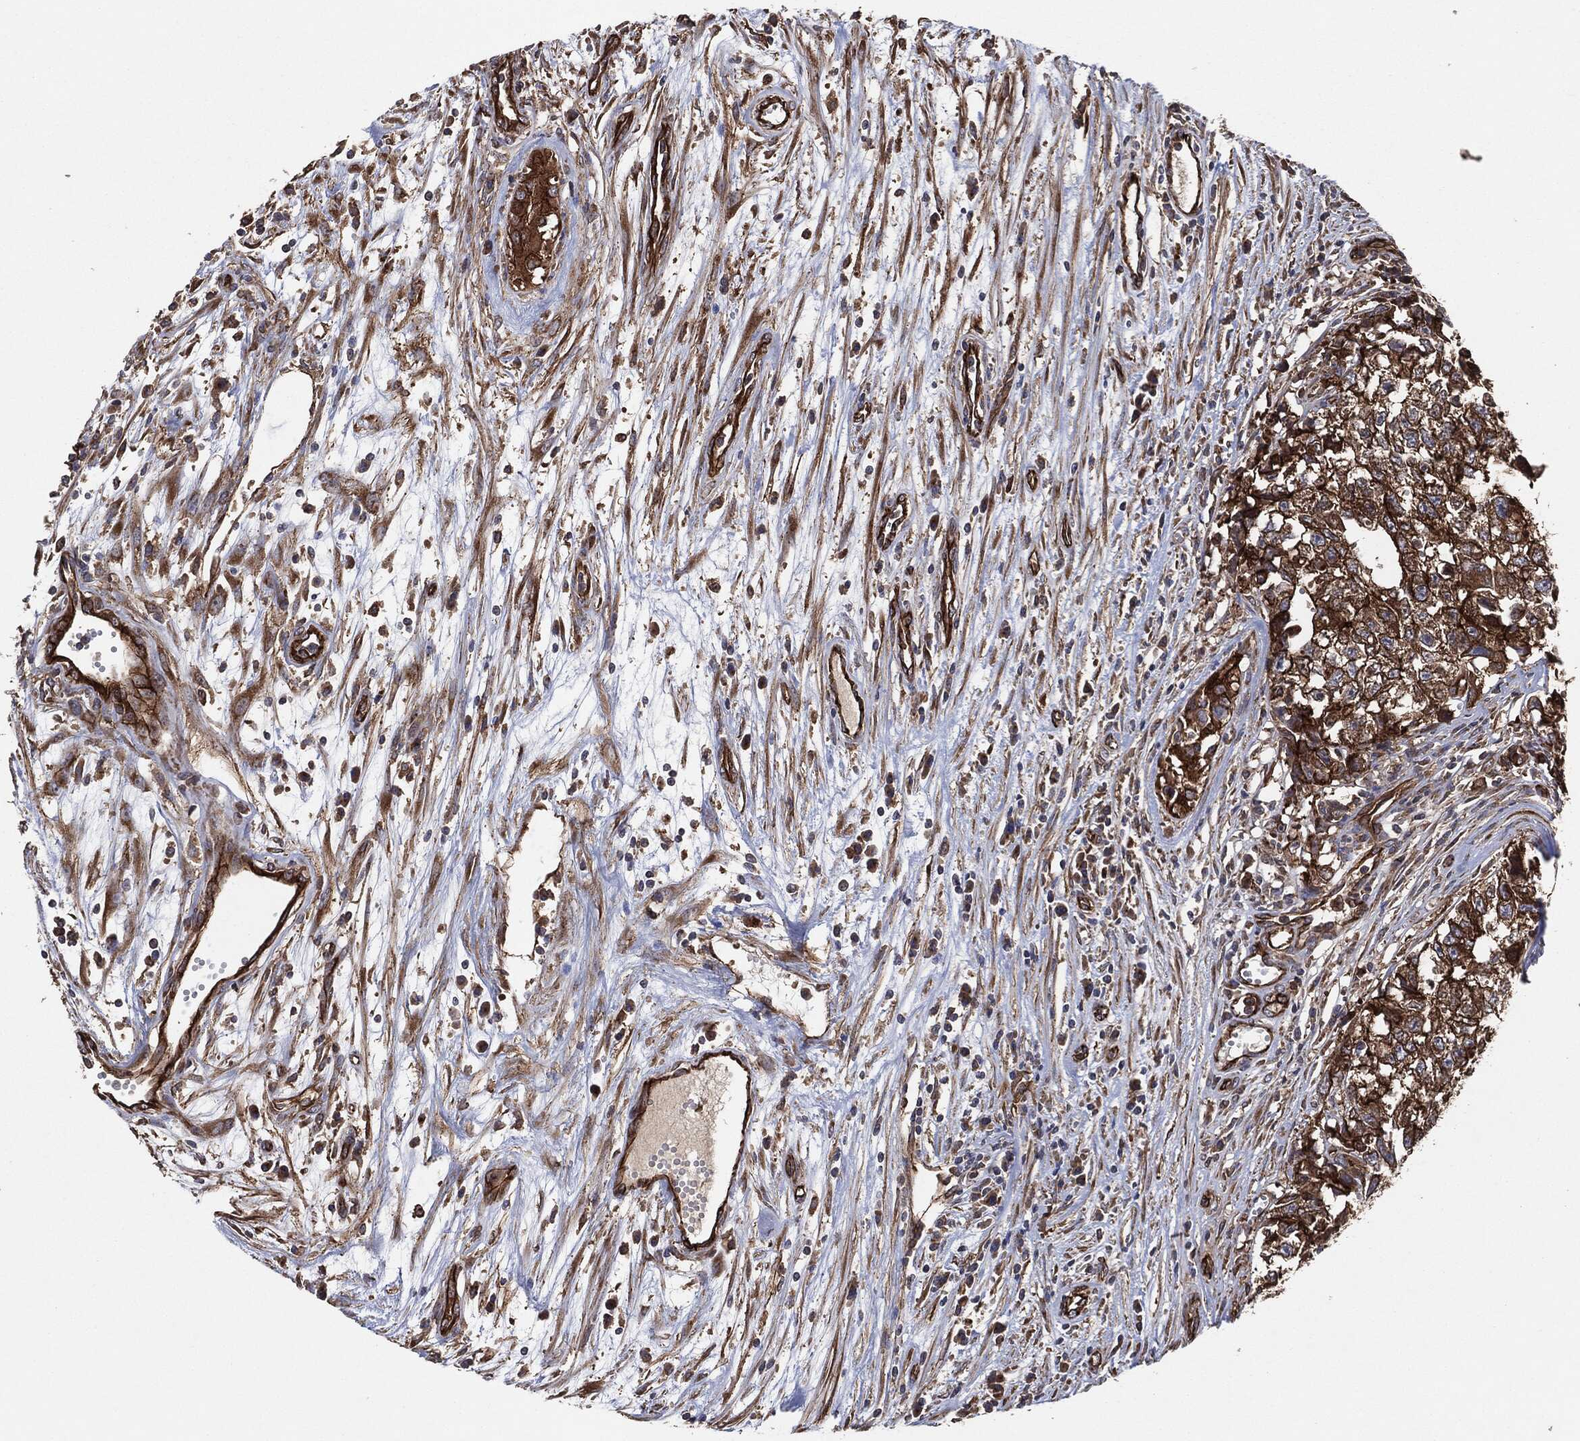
{"staining": {"intensity": "strong", "quantity": "25%-75%", "location": "cytoplasmic/membranous"}, "tissue": "testis cancer", "cell_type": "Tumor cells", "image_type": "cancer", "snomed": [{"axis": "morphology", "description": "Seminoma, NOS"}, {"axis": "morphology", "description": "Carcinoma, Embryonal, NOS"}, {"axis": "topography", "description": "Testis"}], "caption": "This micrograph exhibits IHC staining of human testis cancer (embryonal carcinoma), with high strong cytoplasmic/membranous staining in approximately 25%-75% of tumor cells.", "gene": "CTNNA1", "patient": {"sex": "male", "age": 22}}